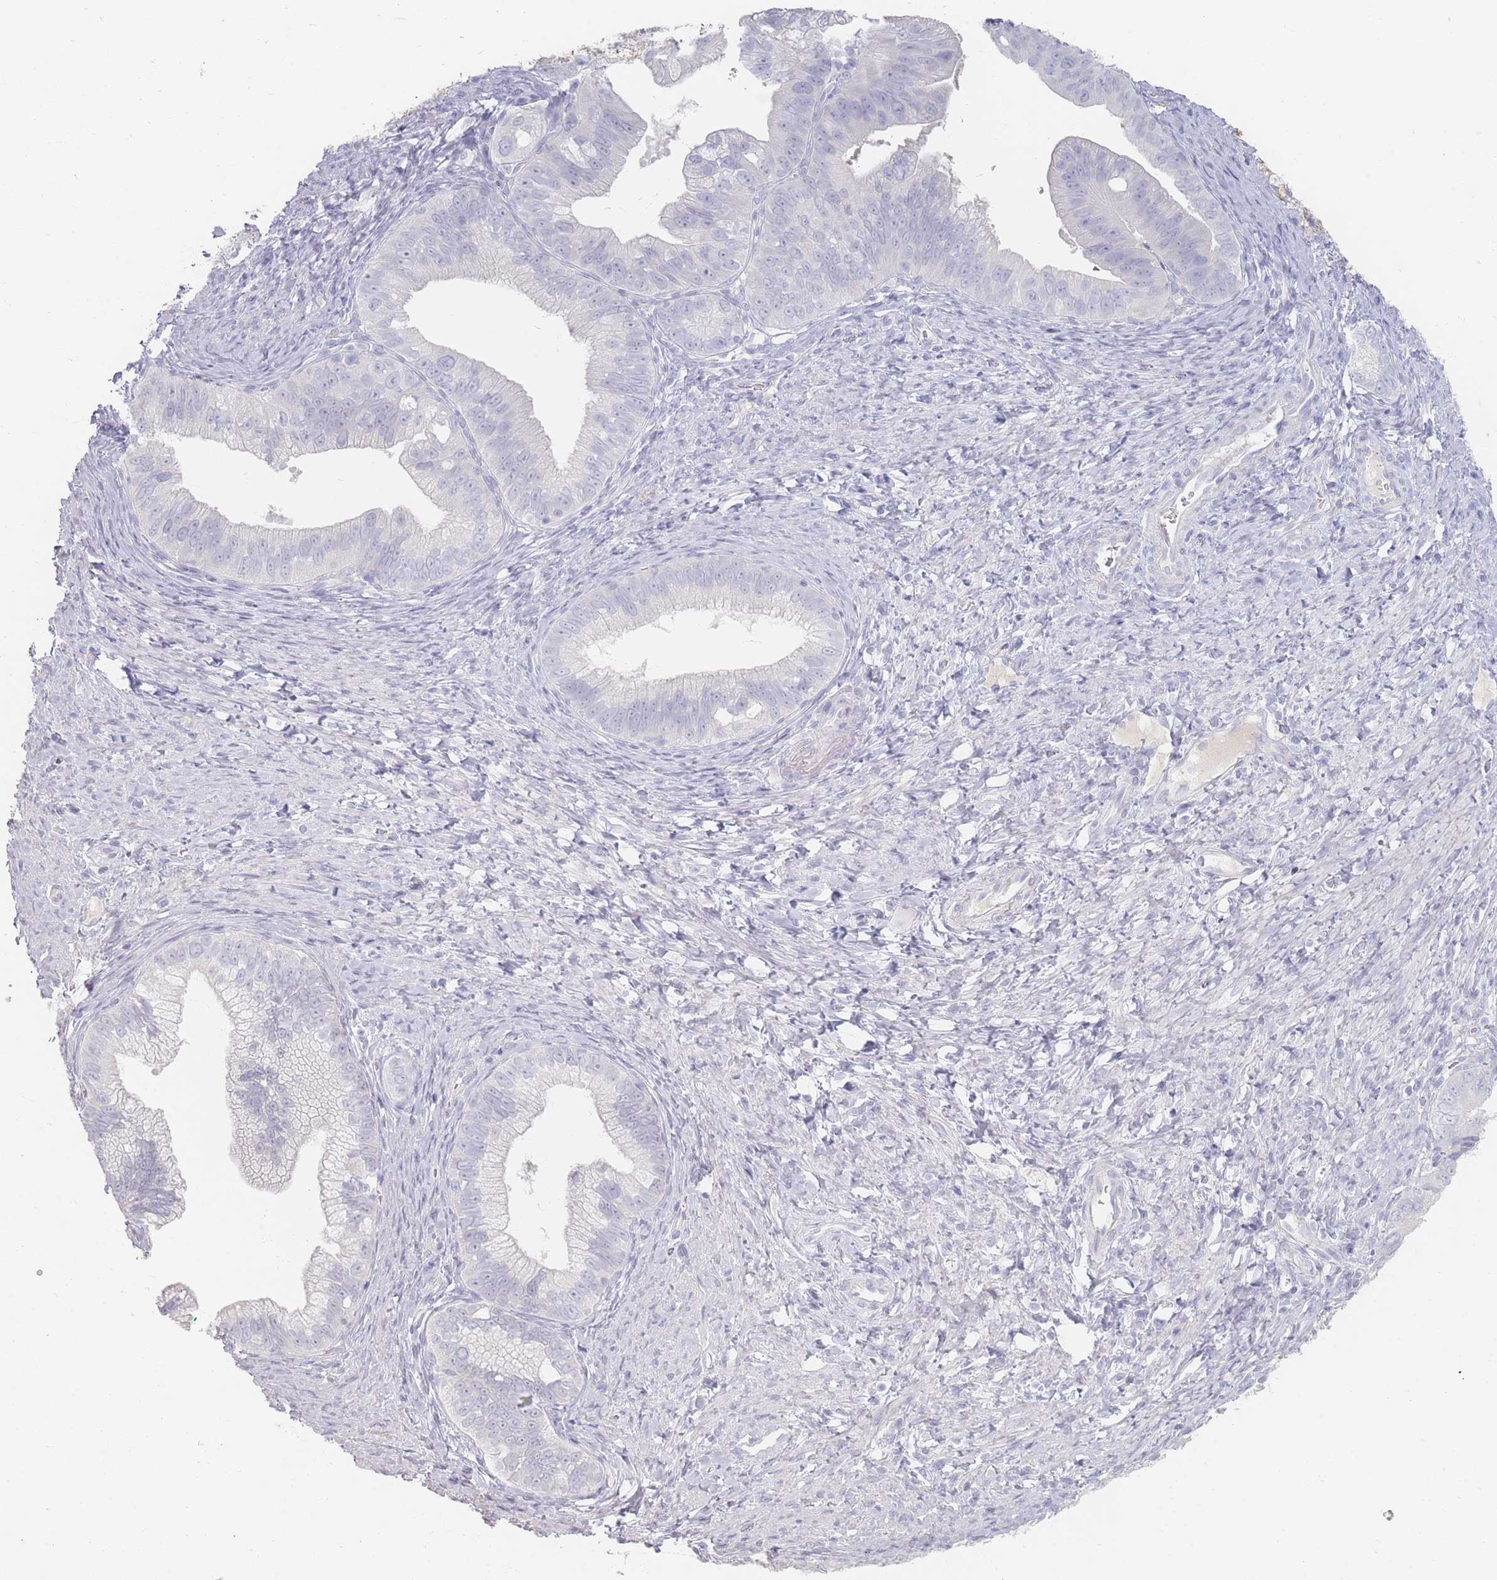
{"staining": {"intensity": "negative", "quantity": "none", "location": "none"}, "tissue": "pancreatic cancer", "cell_type": "Tumor cells", "image_type": "cancer", "snomed": [{"axis": "morphology", "description": "Adenocarcinoma, NOS"}, {"axis": "topography", "description": "Pancreas"}], "caption": "An immunohistochemistry (IHC) image of pancreatic cancer (adenocarcinoma) is shown. There is no staining in tumor cells of pancreatic cancer (adenocarcinoma). (Stains: DAB immunohistochemistry with hematoxylin counter stain, Microscopy: brightfield microscopy at high magnification).", "gene": "HELZ2", "patient": {"sex": "male", "age": 70}}